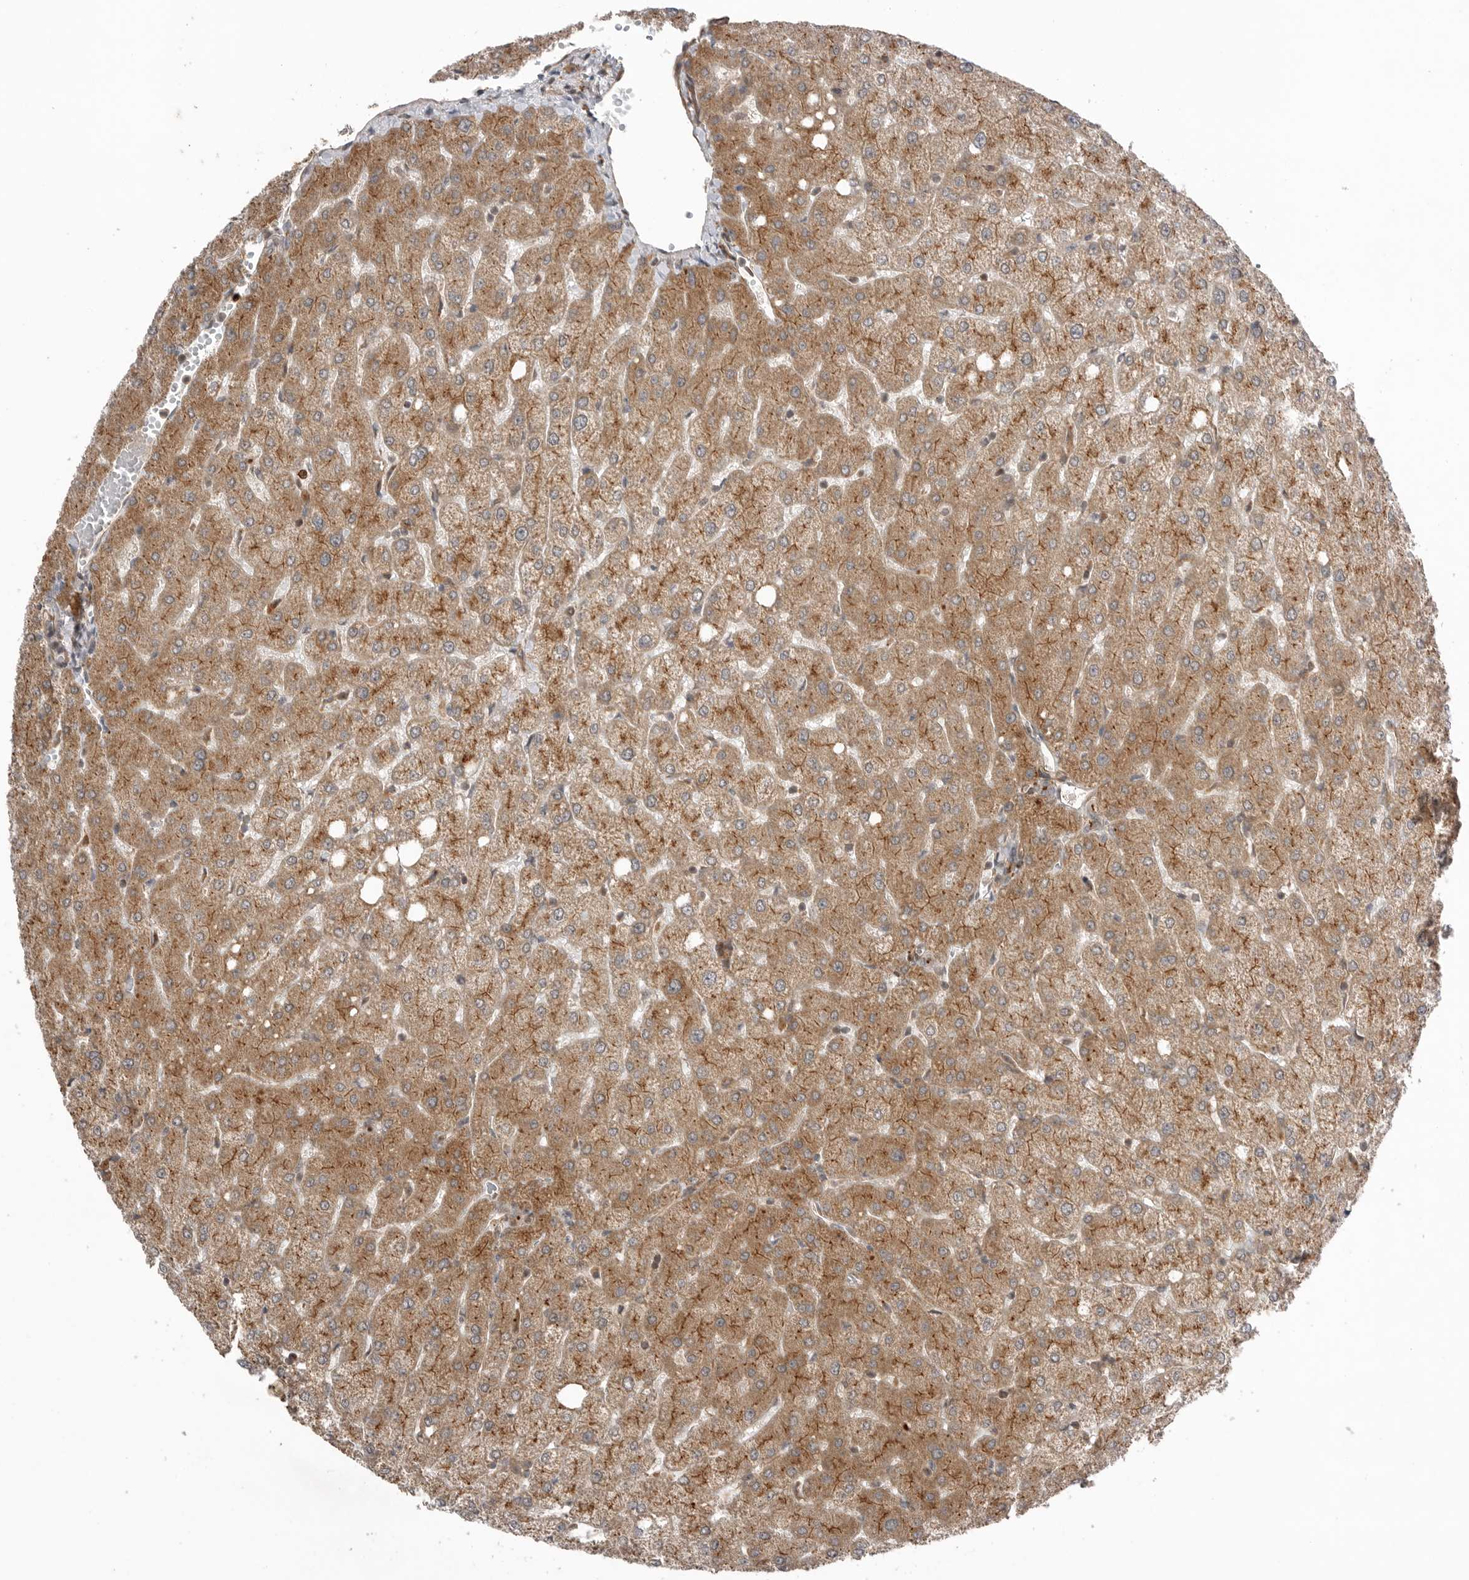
{"staining": {"intensity": "weak", "quantity": "<25%", "location": "cytoplasmic/membranous"}, "tissue": "liver", "cell_type": "Cholangiocytes", "image_type": "normal", "snomed": [{"axis": "morphology", "description": "Normal tissue, NOS"}, {"axis": "topography", "description": "Liver"}], "caption": "This image is of benign liver stained with immunohistochemistry (IHC) to label a protein in brown with the nuclei are counter-stained blue. There is no positivity in cholangiocytes.", "gene": "PEAK1", "patient": {"sex": "female", "age": 54}}